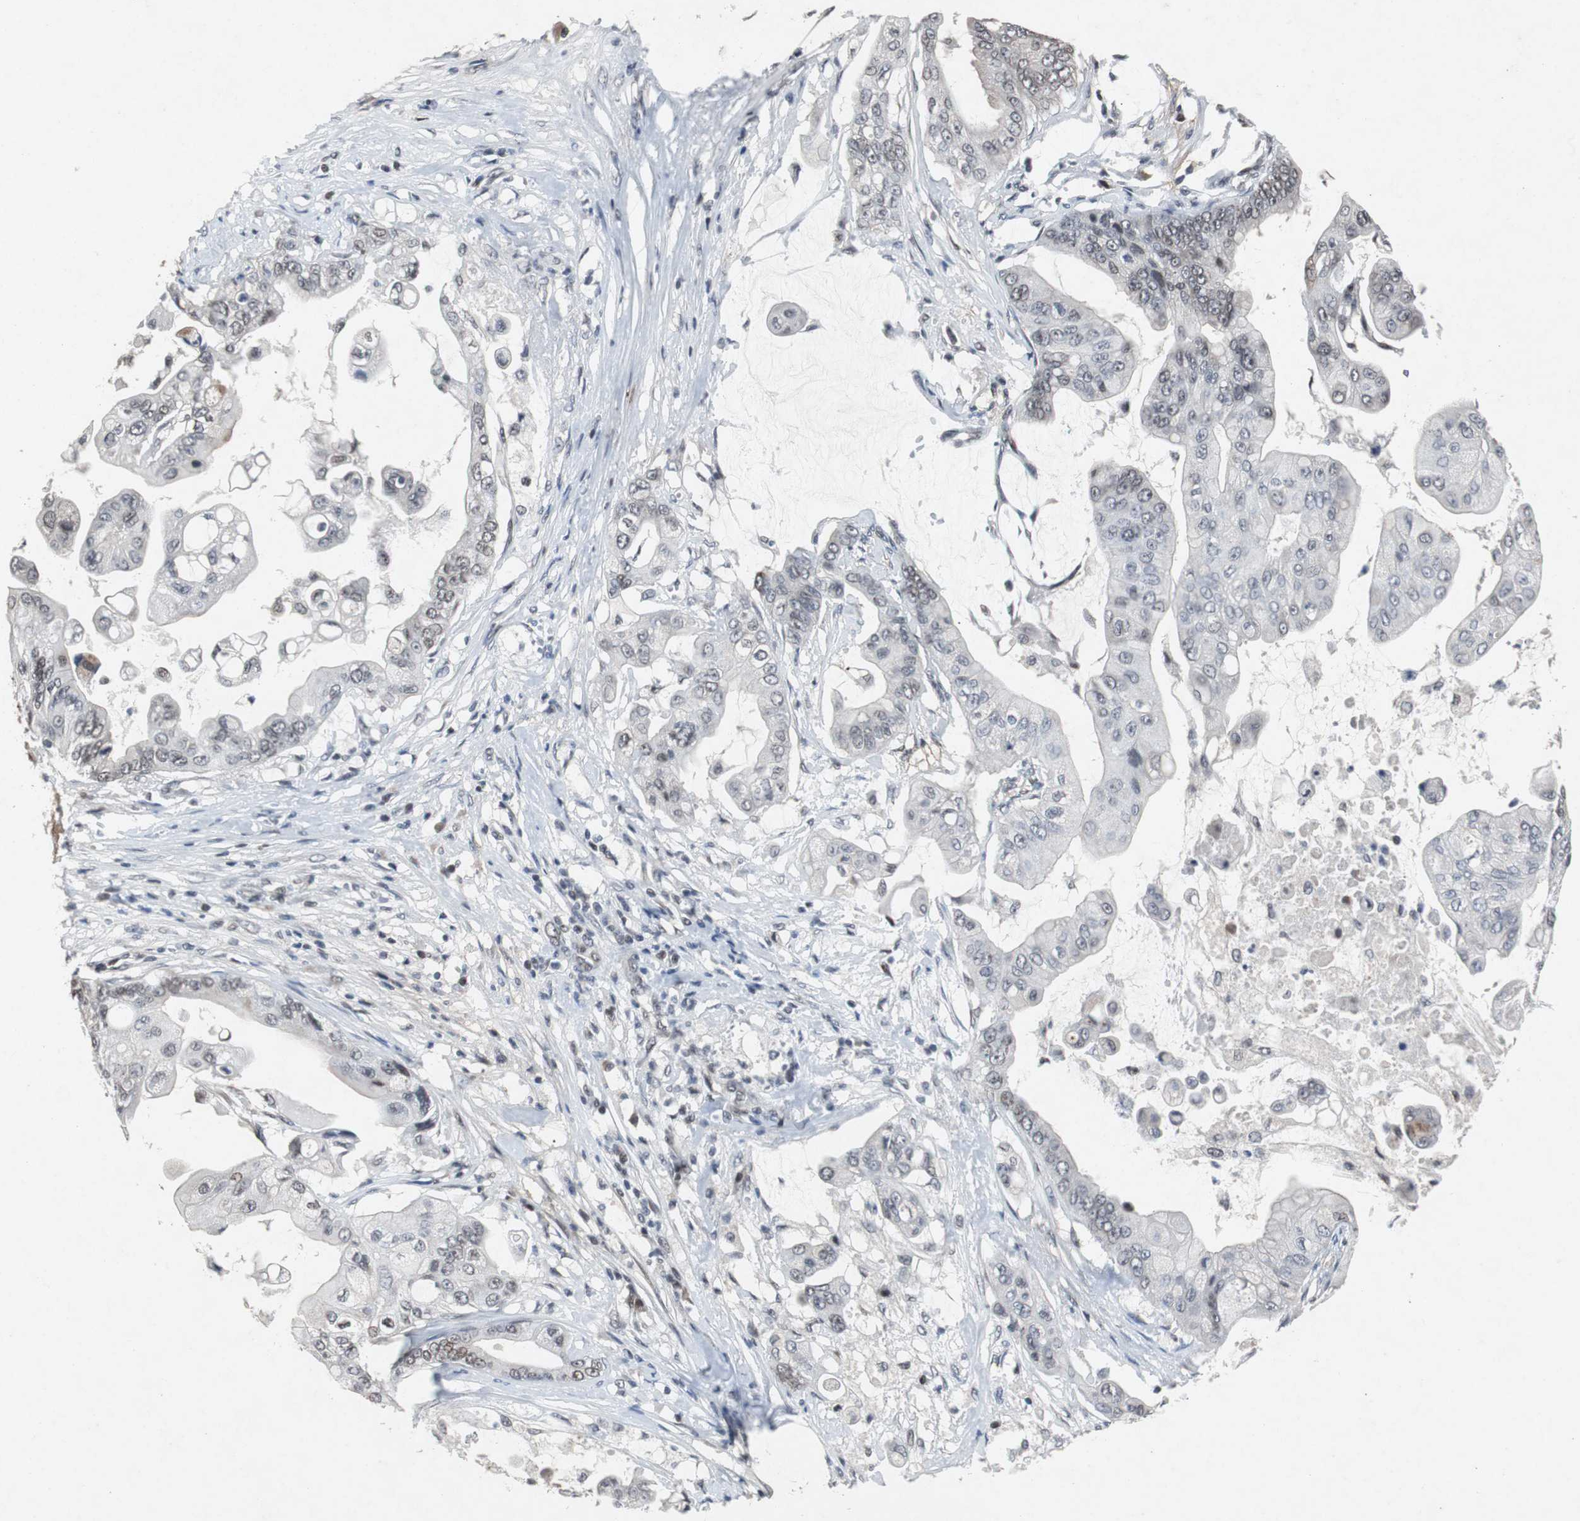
{"staining": {"intensity": "weak", "quantity": "<25%", "location": "nuclear"}, "tissue": "pancreatic cancer", "cell_type": "Tumor cells", "image_type": "cancer", "snomed": [{"axis": "morphology", "description": "Adenocarcinoma, NOS"}, {"axis": "topography", "description": "Pancreas"}], "caption": "Pancreatic cancer was stained to show a protein in brown. There is no significant expression in tumor cells.", "gene": "TP63", "patient": {"sex": "female", "age": 75}}